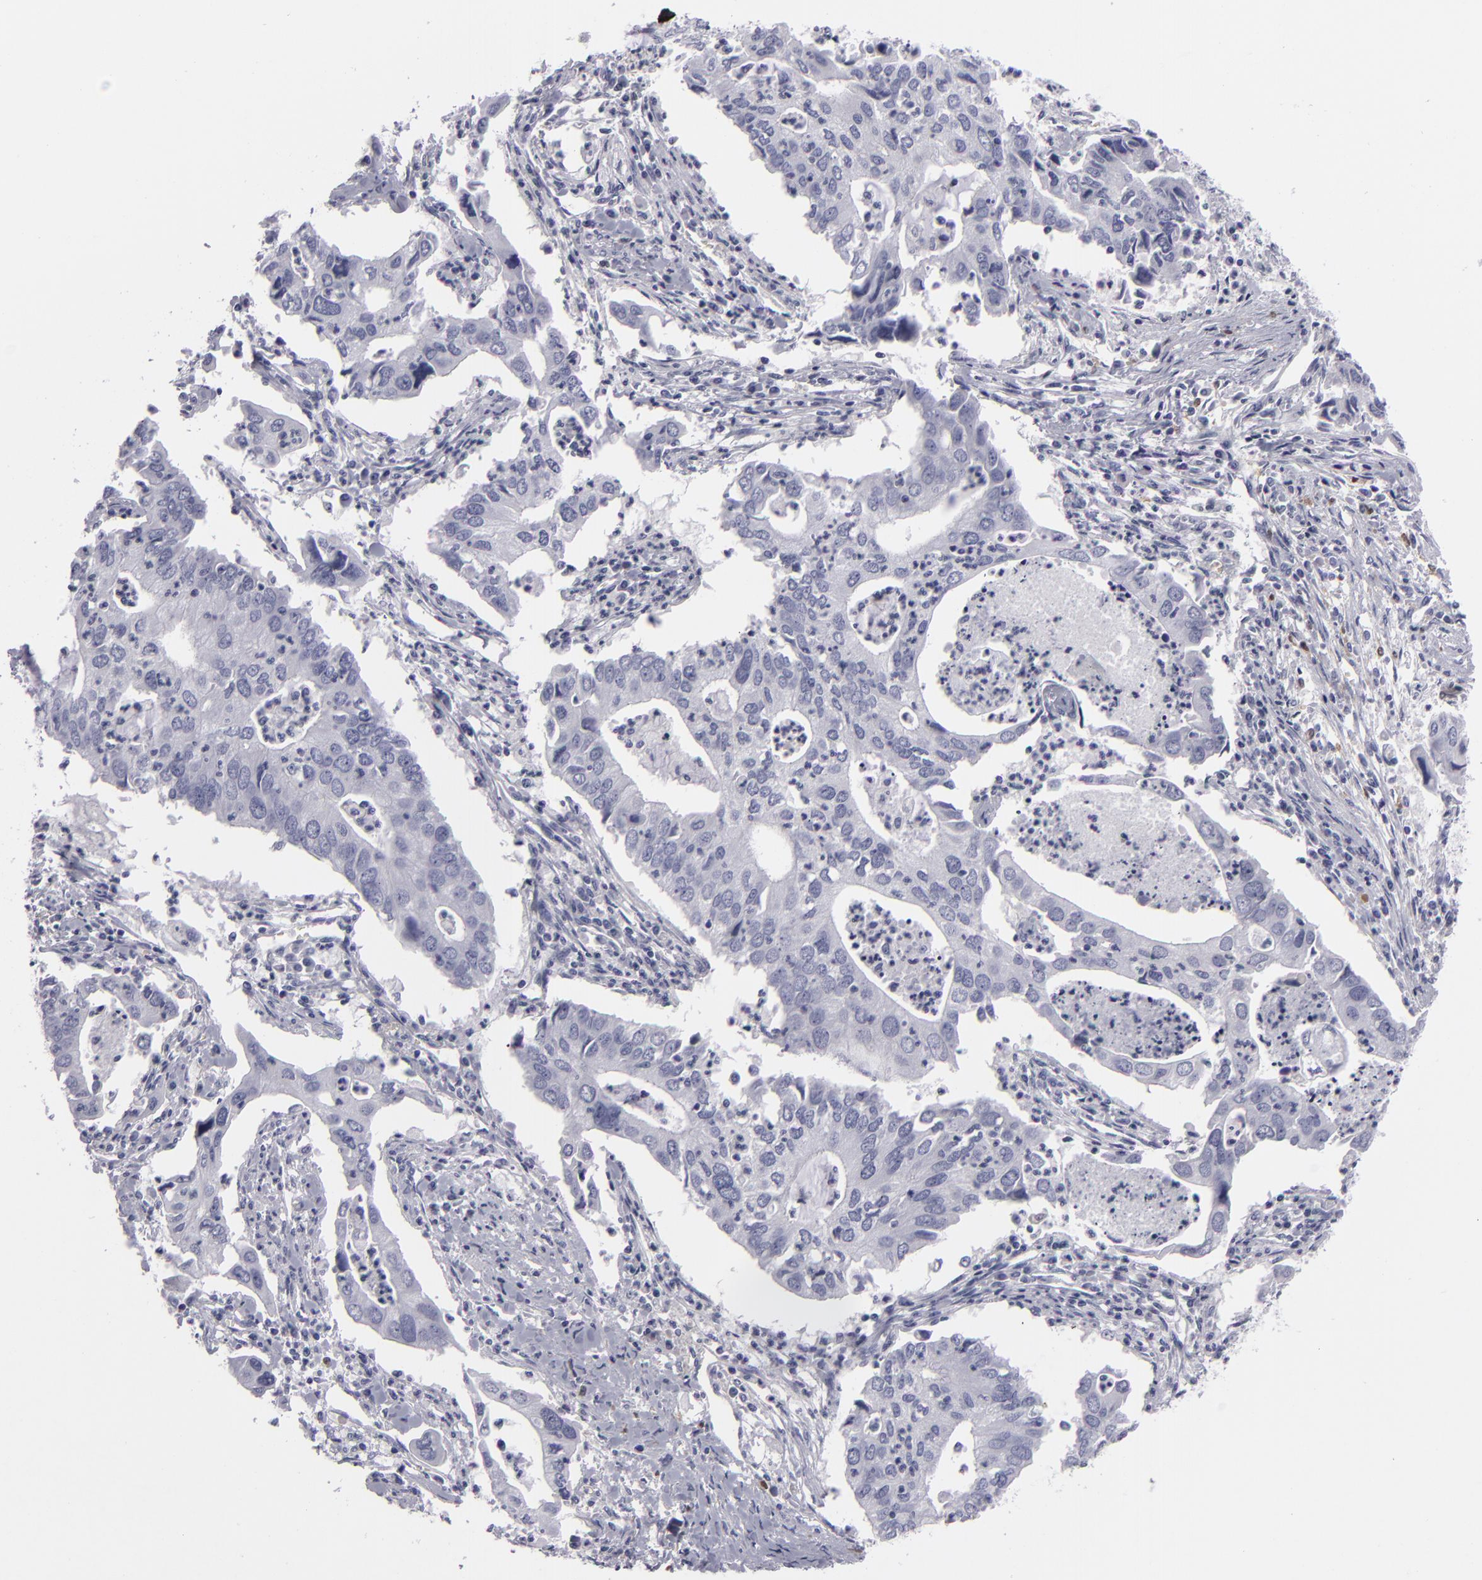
{"staining": {"intensity": "negative", "quantity": "none", "location": "none"}, "tissue": "lung cancer", "cell_type": "Tumor cells", "image_type": "cancer", "snomed": [{"axis": "morphology", "description": "Adenocarcinoma, NOS"}, {"axis": "topography", "description": "Lung"}], "caption": "Tumor cells are negative for protein expression in human lung cancer (adenocarcinoma).", "gene": "F13A1", "patient": {"sex": "male", "age": 48}}